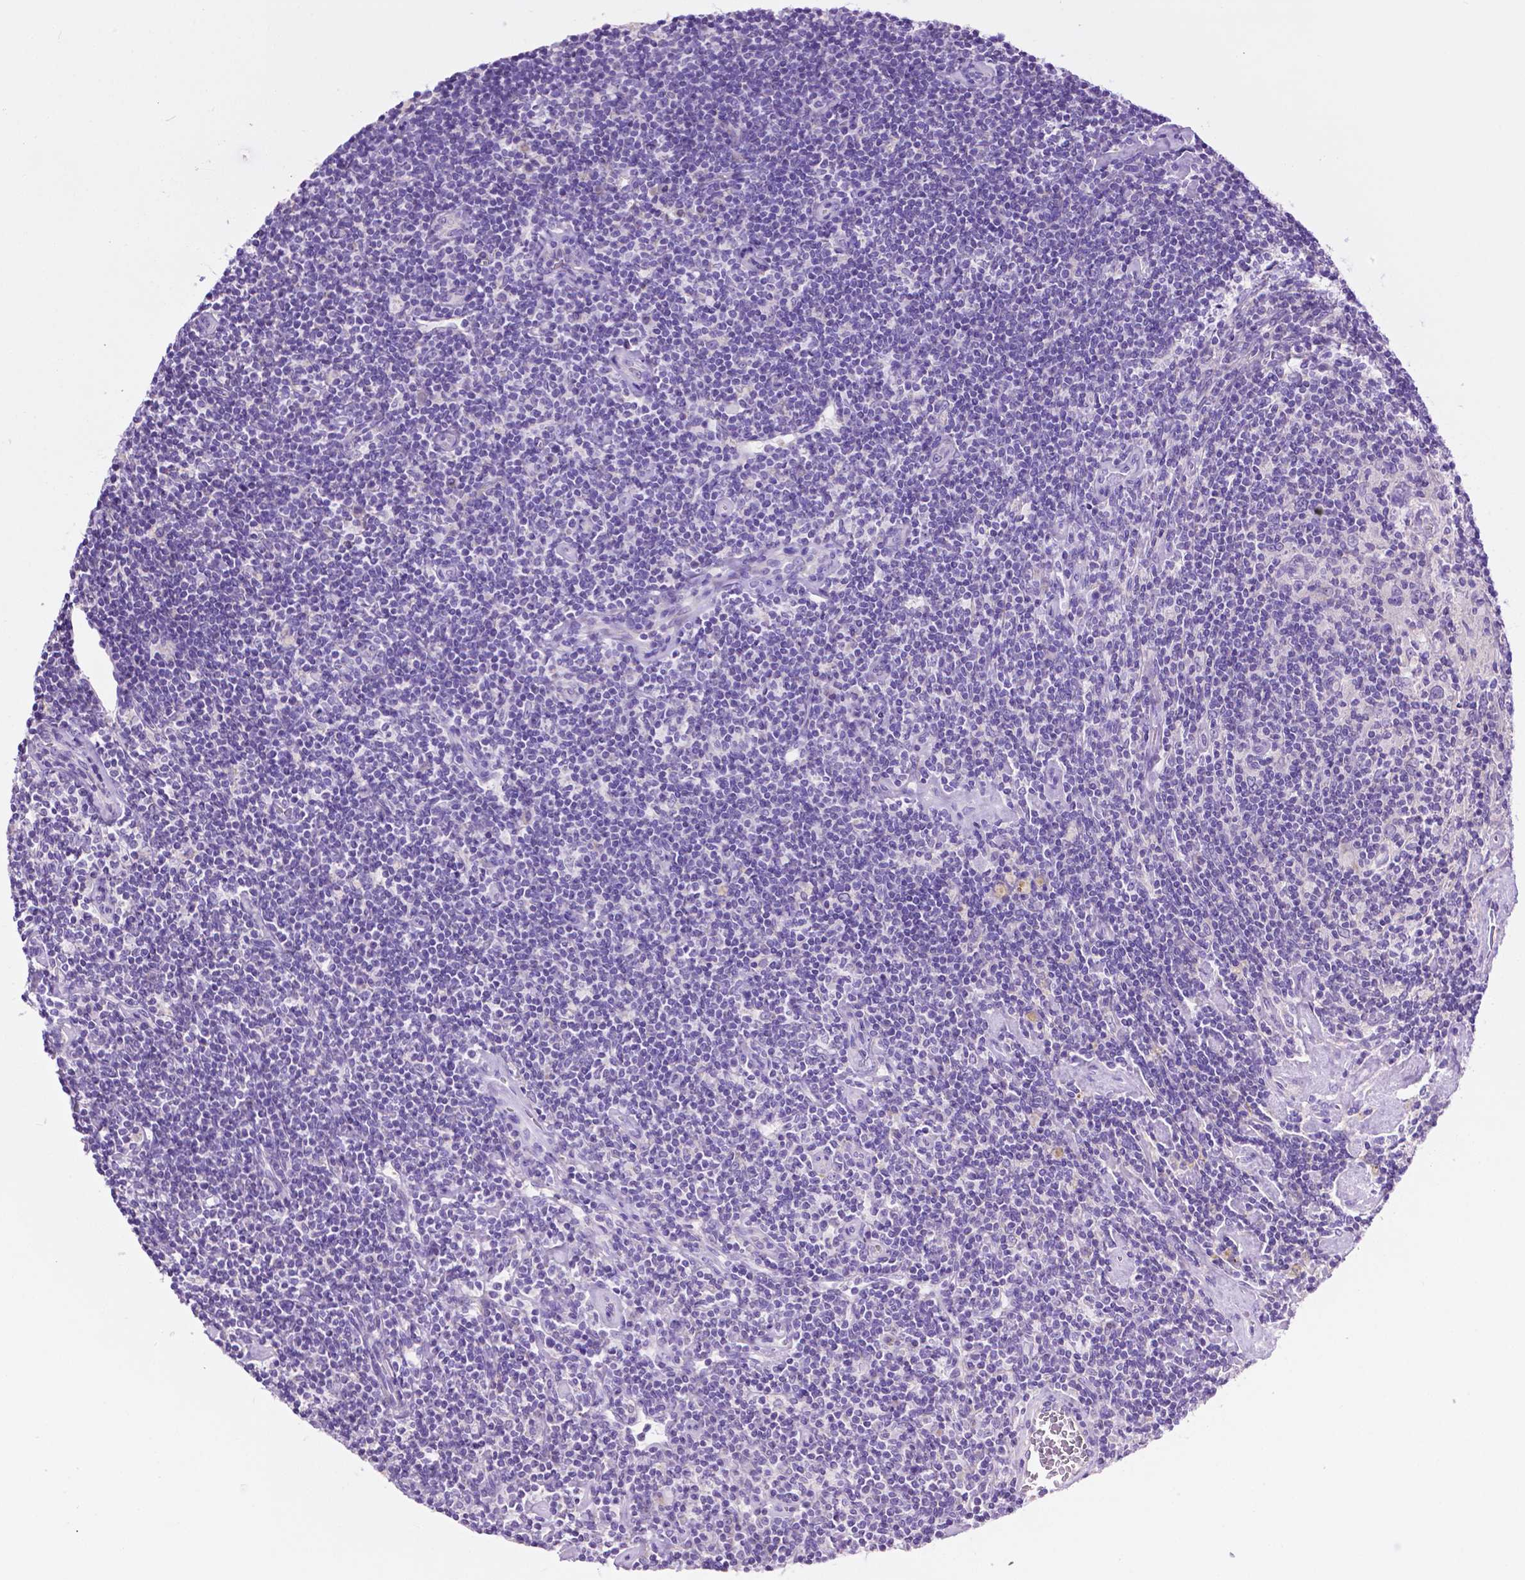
{"staining": {"intensity": "negative", "quantity": "none", "location": "none"}, "tissue": "lymphoma", "cell_type": "Tumor cells", "image_type": "cancer", "snomed": [{"axis": "morphology", "description": "Hodgkin's disease, NOS"}, {"axis": "topography", "description": "Lymph node"}], "caption": "The image exhibits no staining of tumor cells in Hodgkin's disease.", "gene": "PHYHIP", "patient": {"sex": "male", "age": 40}}